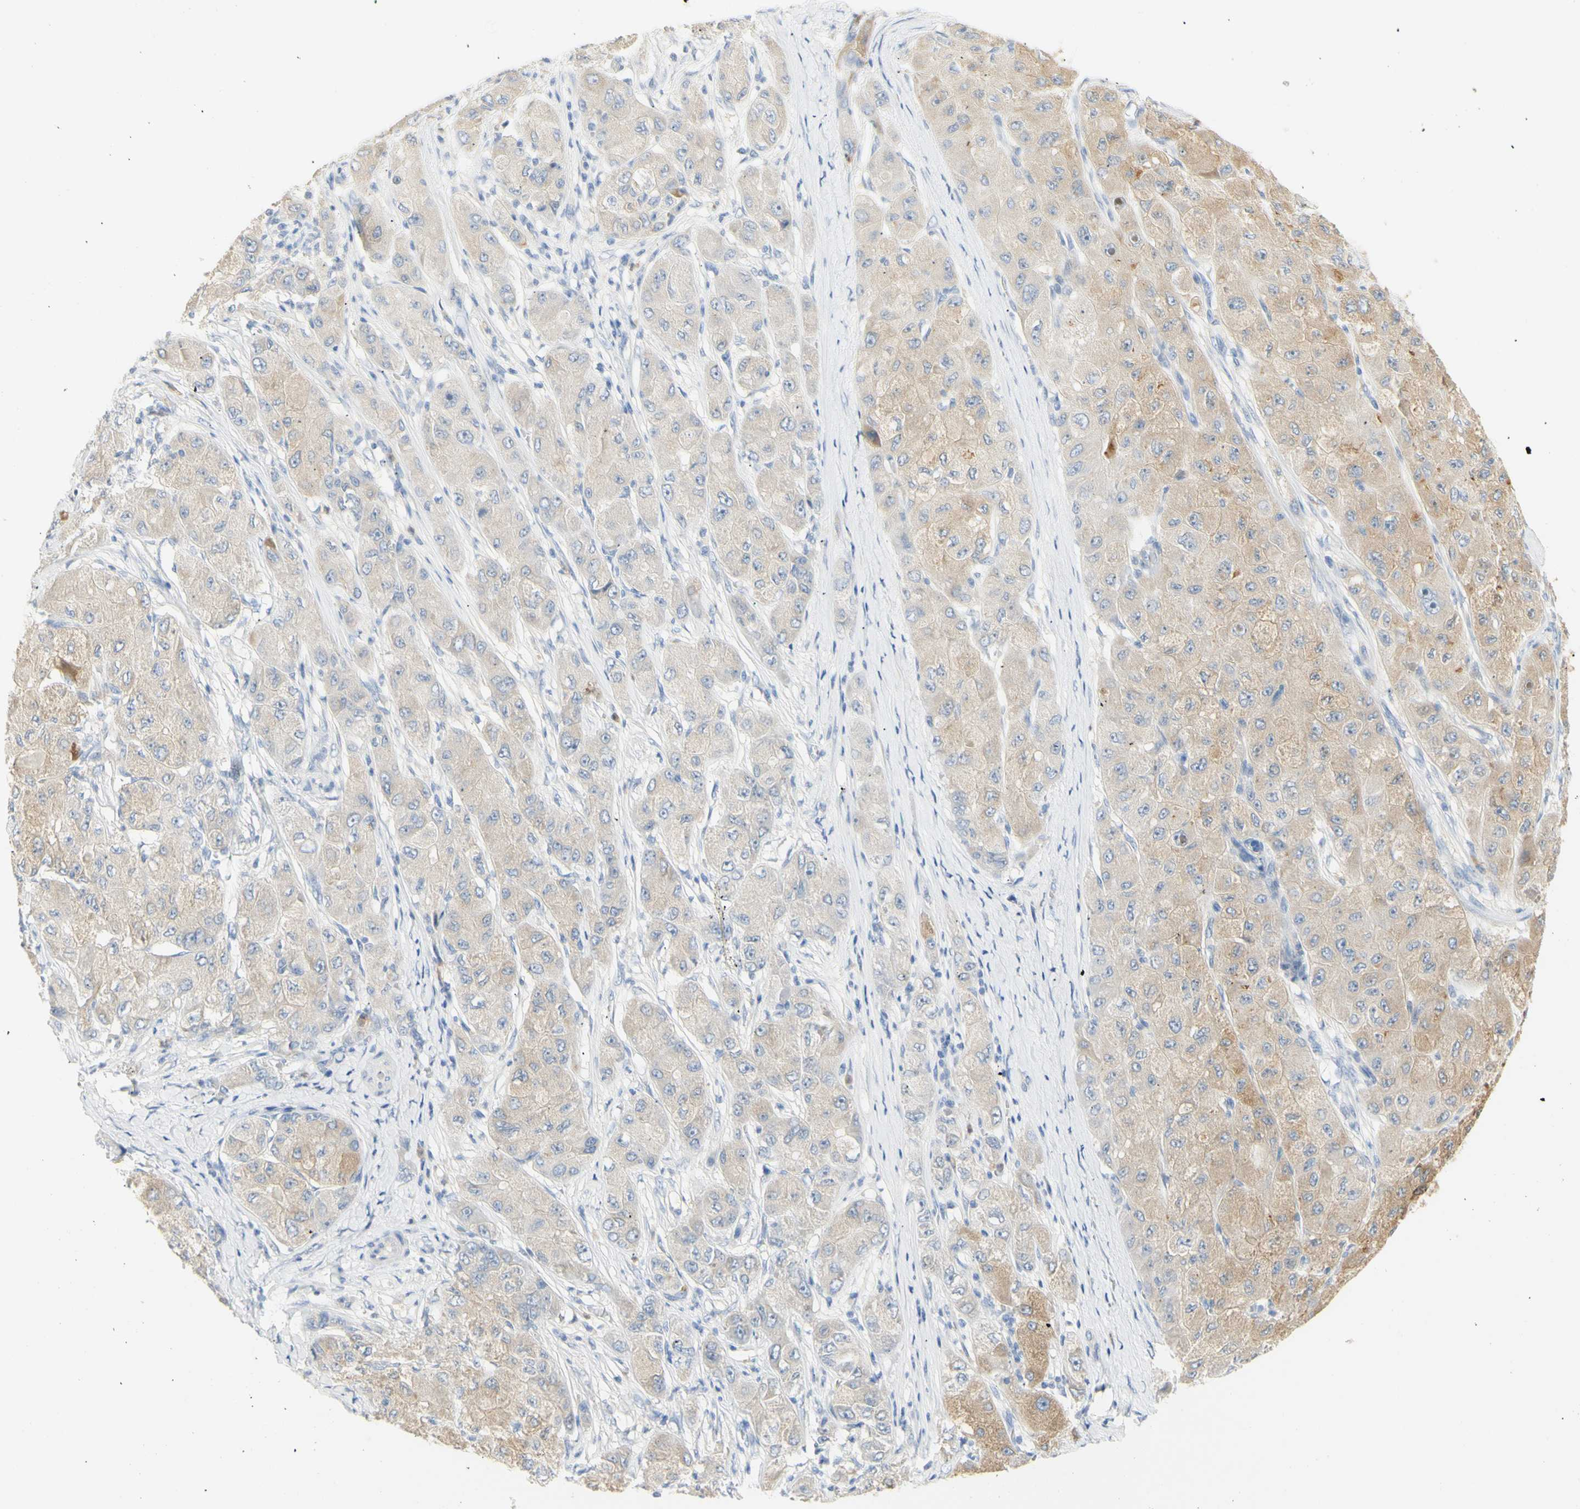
{"staining": {"intensity": "moderate", "quantity": ">75%", "location": "cytoplasmic/membranous"}, "tissue": "liver cancer", "cell_type": "Tumor cells", "image_type": "cancer", "snomed": [{"axis": "morphology", "description": "Carcinoma, Hepatocellular, NOS"}, {"axis": "topography", "description": "Liver"}], "caption": "An image of liver cancer (hepatocellular carcinoma) stained for a protein reveals moderate cytoplasmic/membranous brown staining in tumor cells.", "gene": "B4GALNT3", "patient": {"sex": "male", "age": 80}}